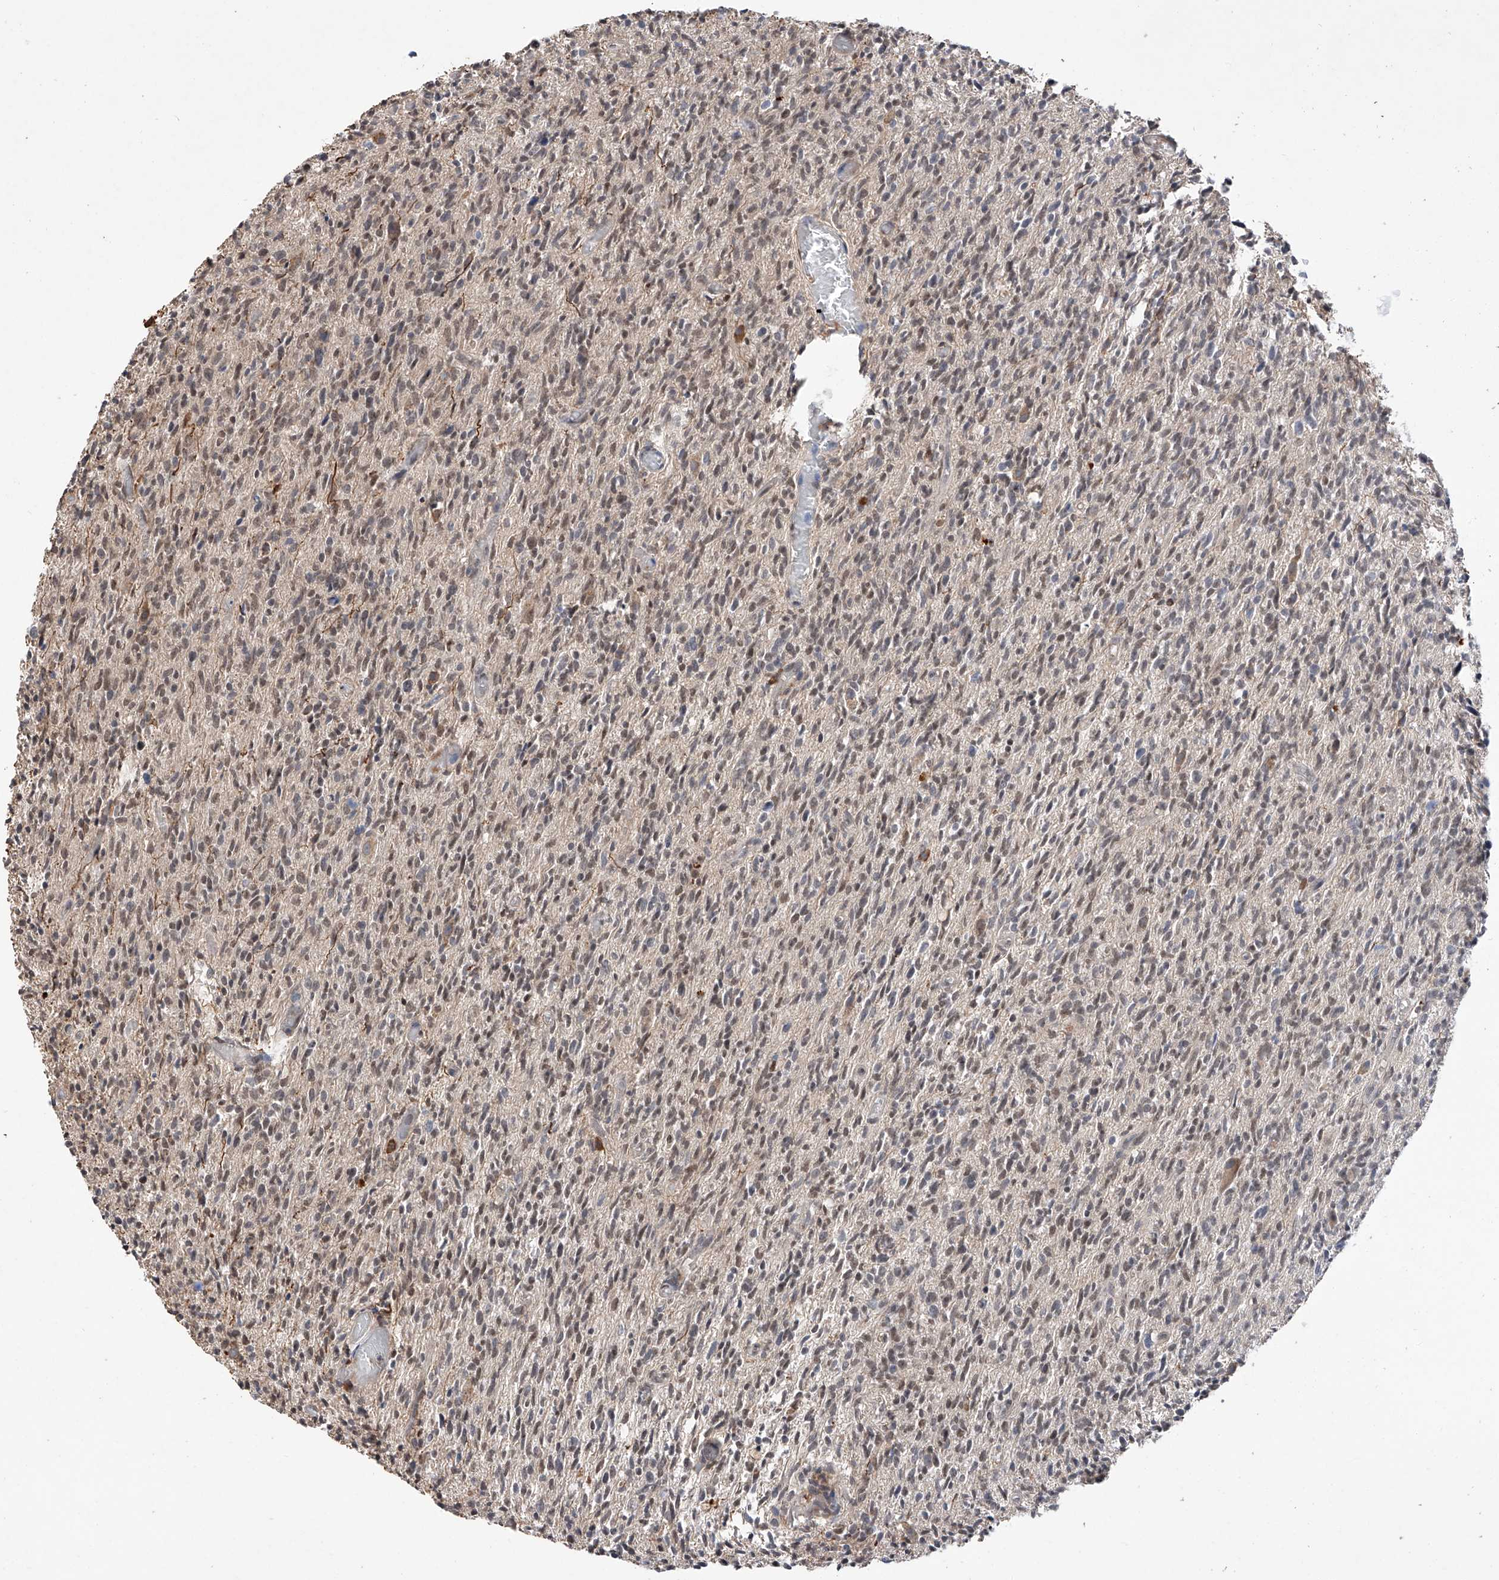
{"staining": {"intensity": "weak", "quantity": "<25%", "location": "cytoplasmic/membranous"}, "tissue": "glioma", "cell_type": "Tumor cells", "image_type": "cancer", "snomed": [{"axis": "morphology", "description": "Glioma, malignant, High grade"}, {"axis": "topography", "description": "Brain"}], "caption": "DAB (3,3'-diaminobenzidine) immunohistochemical staining of human malignant glioma (high-grade) shows no significant expression in tumor cells.", "gene": "RILPL2", "patient": {"sex": "female", "age": 57}}